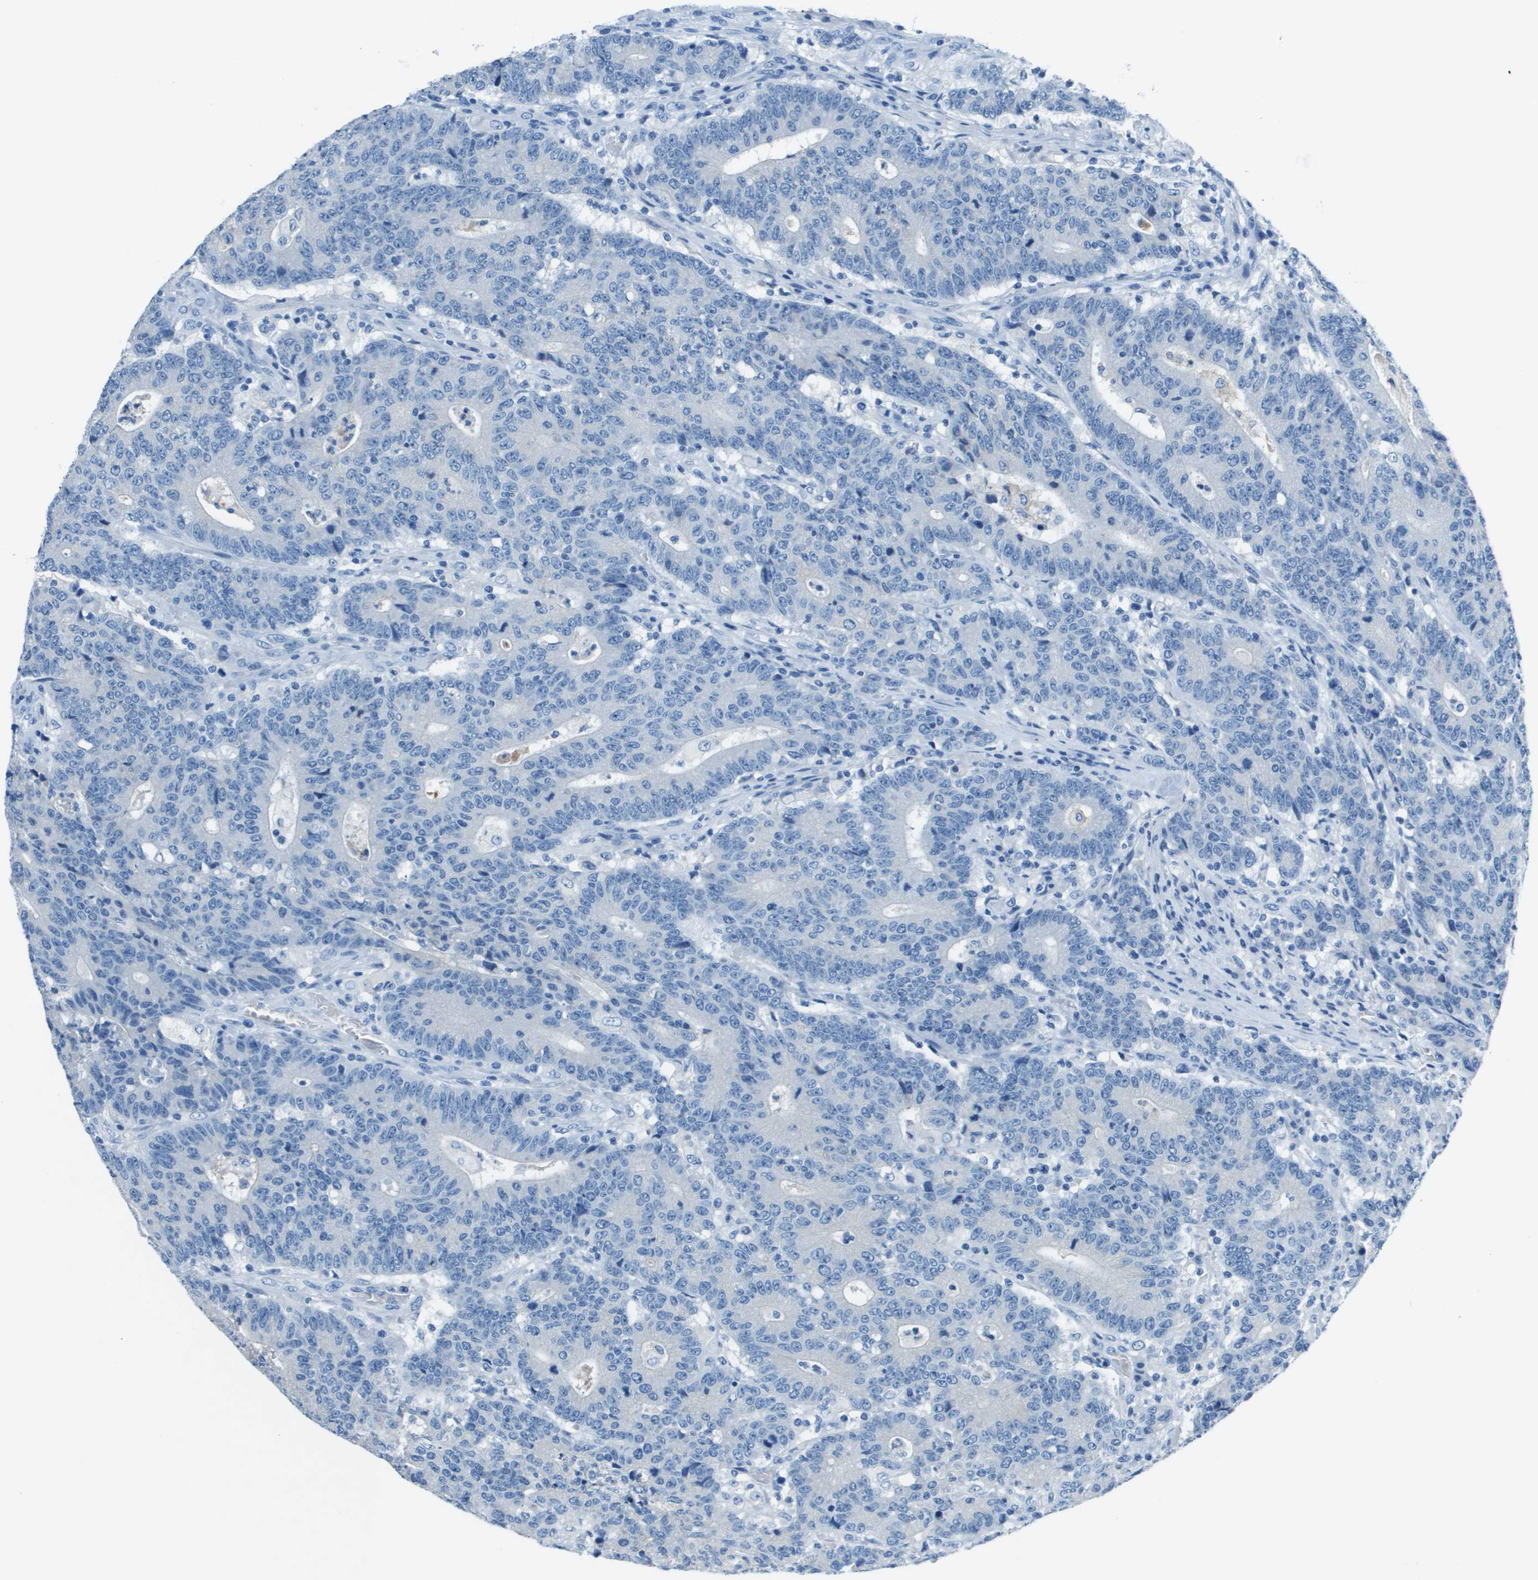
{"staining": {"intensity": "negative", "quantity": "none", "location": "none"}, "tissue": "colorectal cancer", "cell_type": "Tumor cells", "image_type": "cancer", "snomed": [{"axis": "morphology", "description": "Normal tissue, NOS"}, {"axis": "morphology", "description": "Adenocarcinoma, NOS"}, {"axis": "topography", "description": "Colon"}], "caption": "Immunohistochemistry image of neoplastic tissue: human colorectal cancer stained with DAB exhibits no significant protein expression in tumor cells.", "gene": "SLC16A10", "patient": {"sex": "female", "age": 75}}